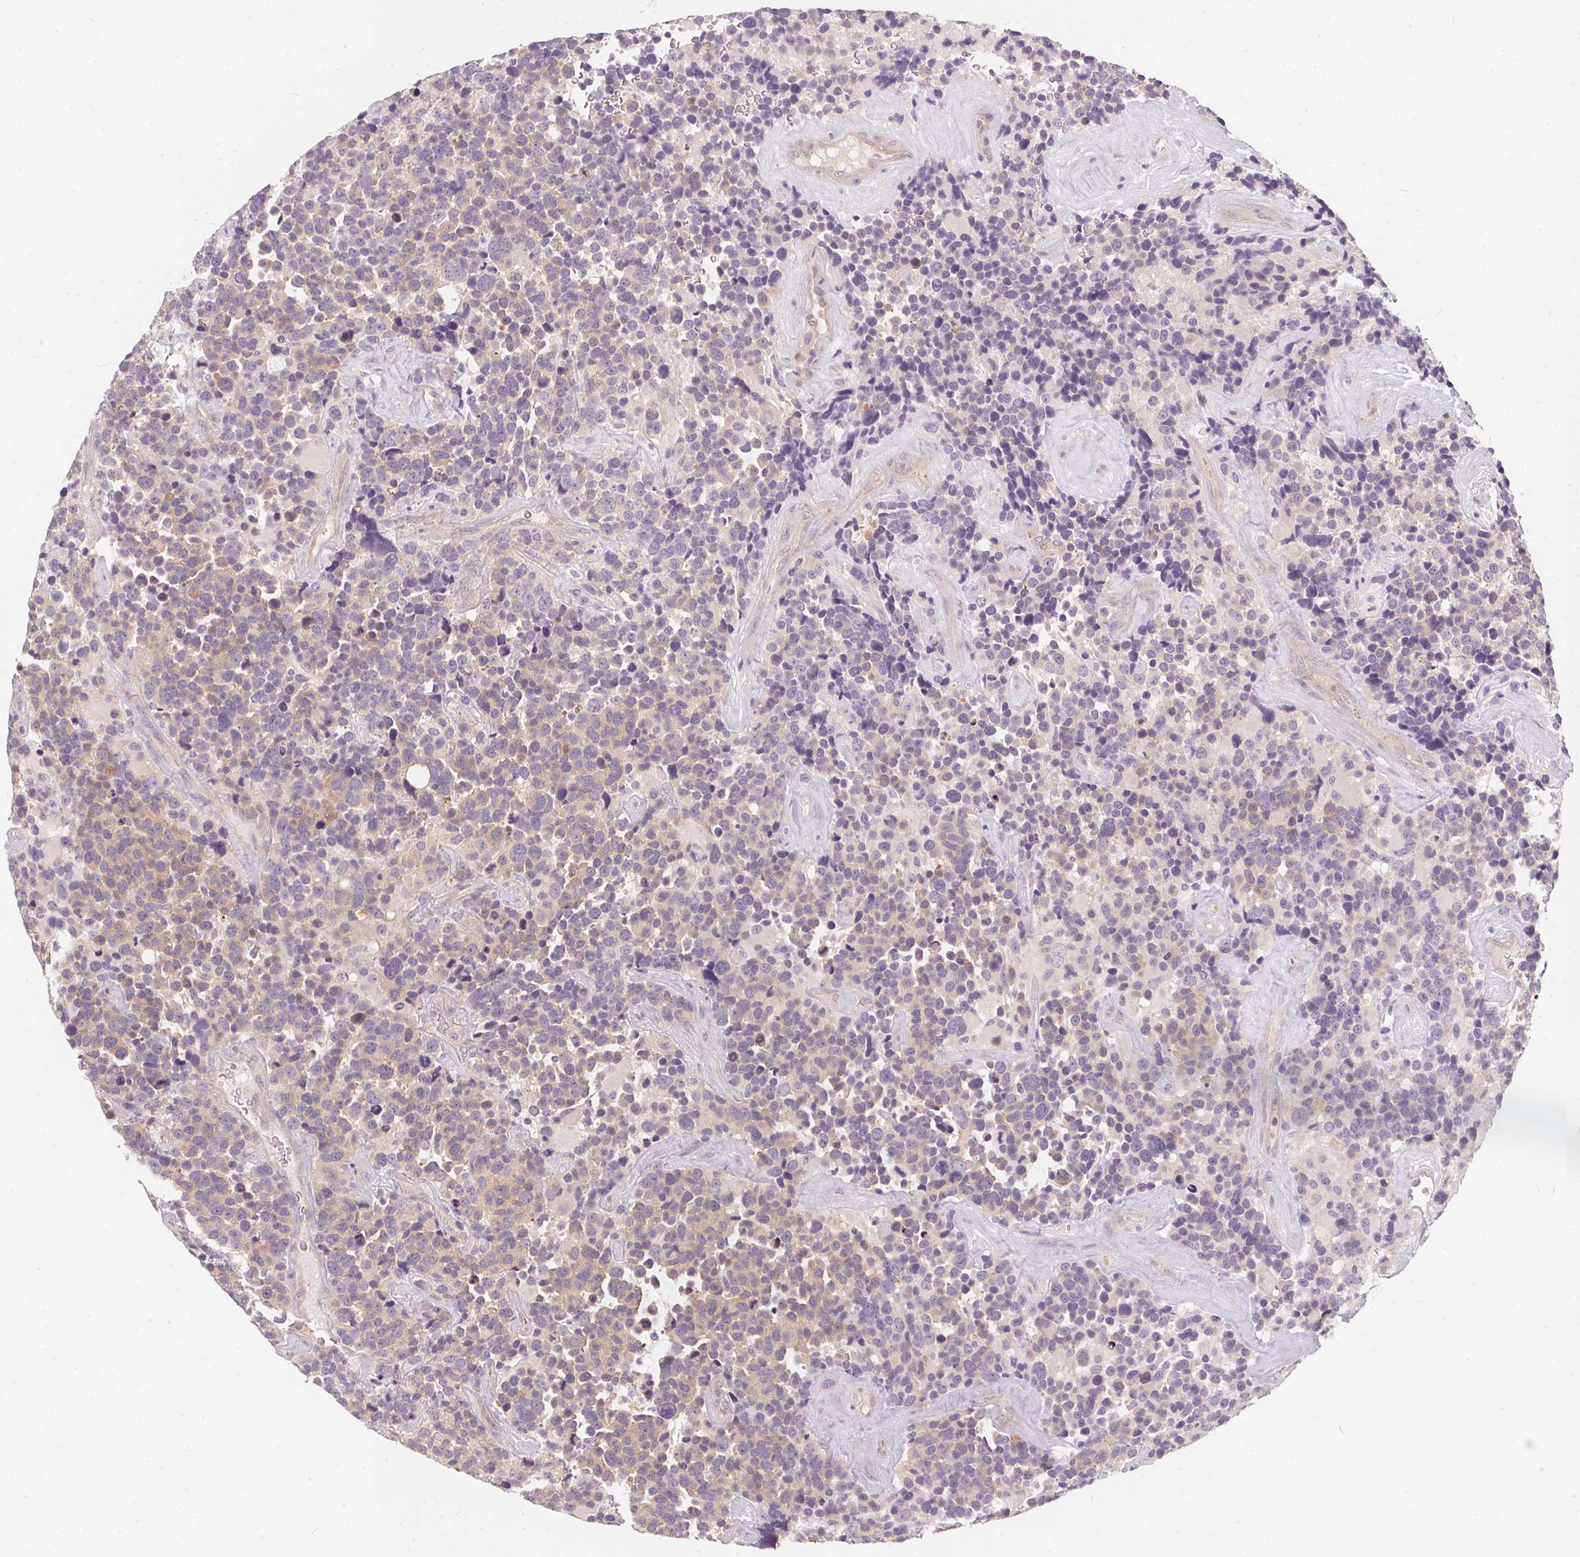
{"staining": {"intensity": "weak", "quantity": "<25%", "location": "cytoplasmic/membranous"}, "tissue": "glioma", "cell_type": "Tumor cells", "image_type": "cancer", "snomed": [{"axis": "morphology", "description": "Glioma, malignant, High grade"}, {"axis": "topography", "description": "Brain"}], "caption": "The micrograph displays no significant expression in tumor cells of malignant glioma (high-grade). The staining was performed using DAB to visualize the protein expression in brown, while the nuclei were stained in blue with hematoxylin (Magnification: 20x).", "gene": "BLMH", "patient": {"sex": "male", "age": 33}}